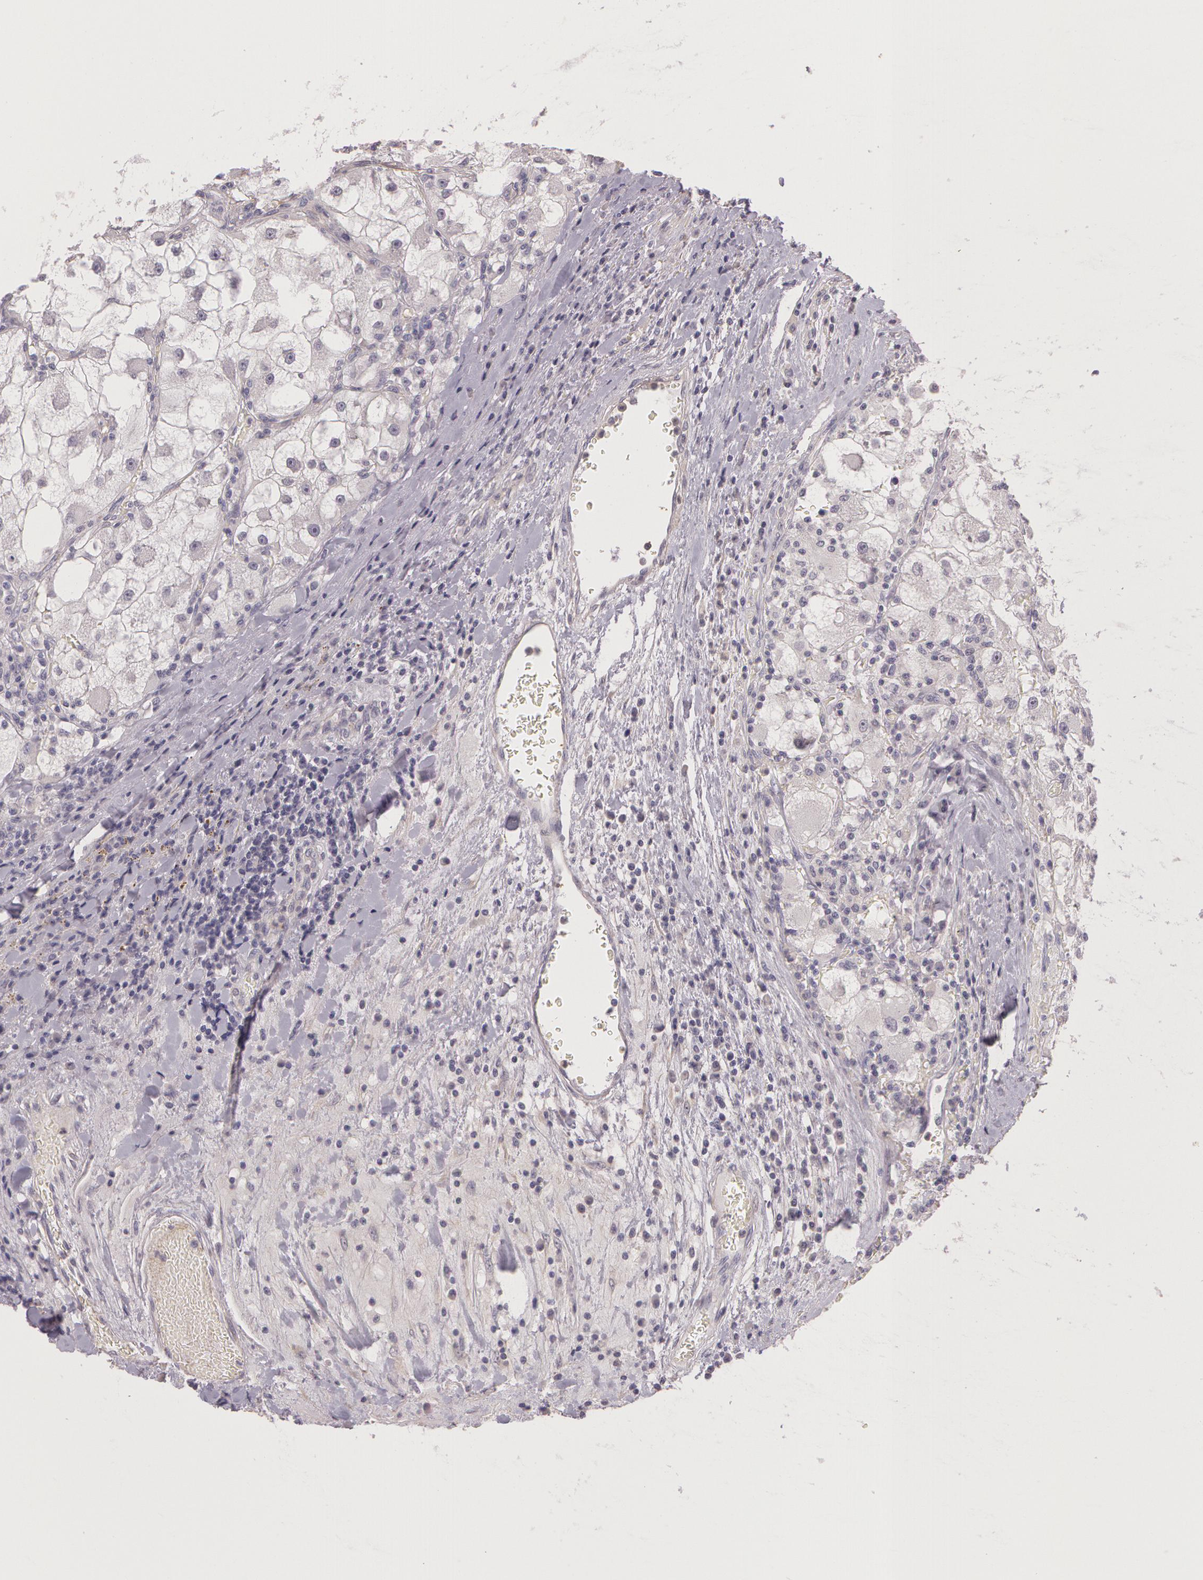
{"staining": {"intensity": "negative", "quantity": "none", "location": "none"}, "tissue": "renal cancer", "cell_type": "Tumor cells", "image_type": "cancer", "snomed": [{"axis": "morphology", "description": "Adenocarcinoma, NOS"}, {"axis": "topography", "description": "Kidney"}], "caption": "This is a image of immunohistochemistry staining of renal cancer (adenocarcinoma), which shows no positivity in tumor cells.", "gene": "G2E3", "patient": {"sex": "female", "age": 73}}